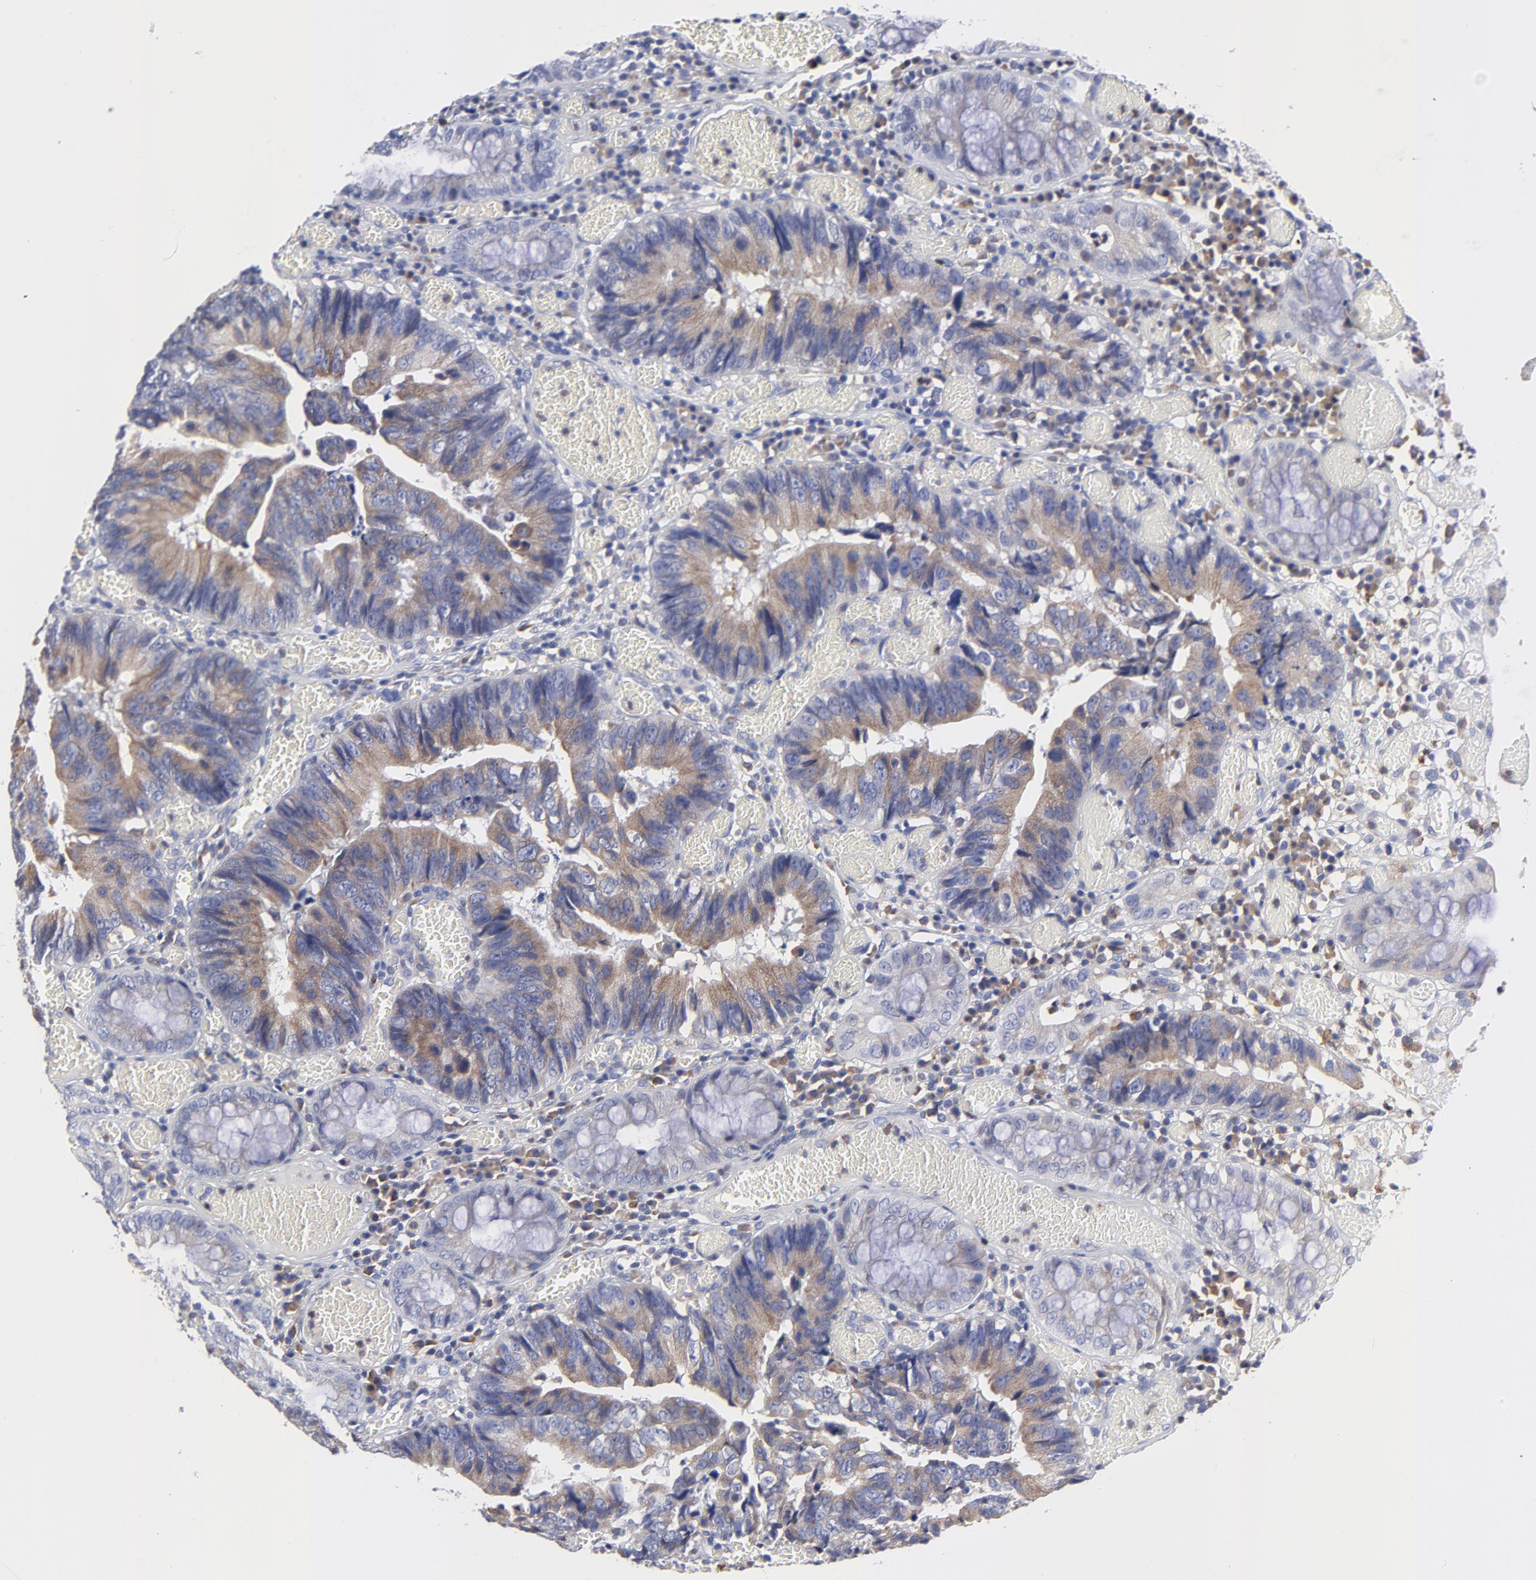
{"staining": {"intensity": "moderate", "quantity": ">75%", "location": "cytoplasmic/membranous"}, "tissue": "colorectal cancer", "cell_type": "Tumor cells", "image_type": "cancer", "snomed": [{"axis": "morphology", "description": "Adenocarcinoma, NOS"}, {"axis": "topography", "description": "Rectum"}], "caption": "Moderate cytoplasmic/membranous protein expression is appreciated in about >75% of tumor cells in adenocarcinoma (colorectal). (Brightfield microscopy of DAB IHC at high magnification).", "gene": "MOSPD2", "patient": {"sex": "female", "age": 98}}